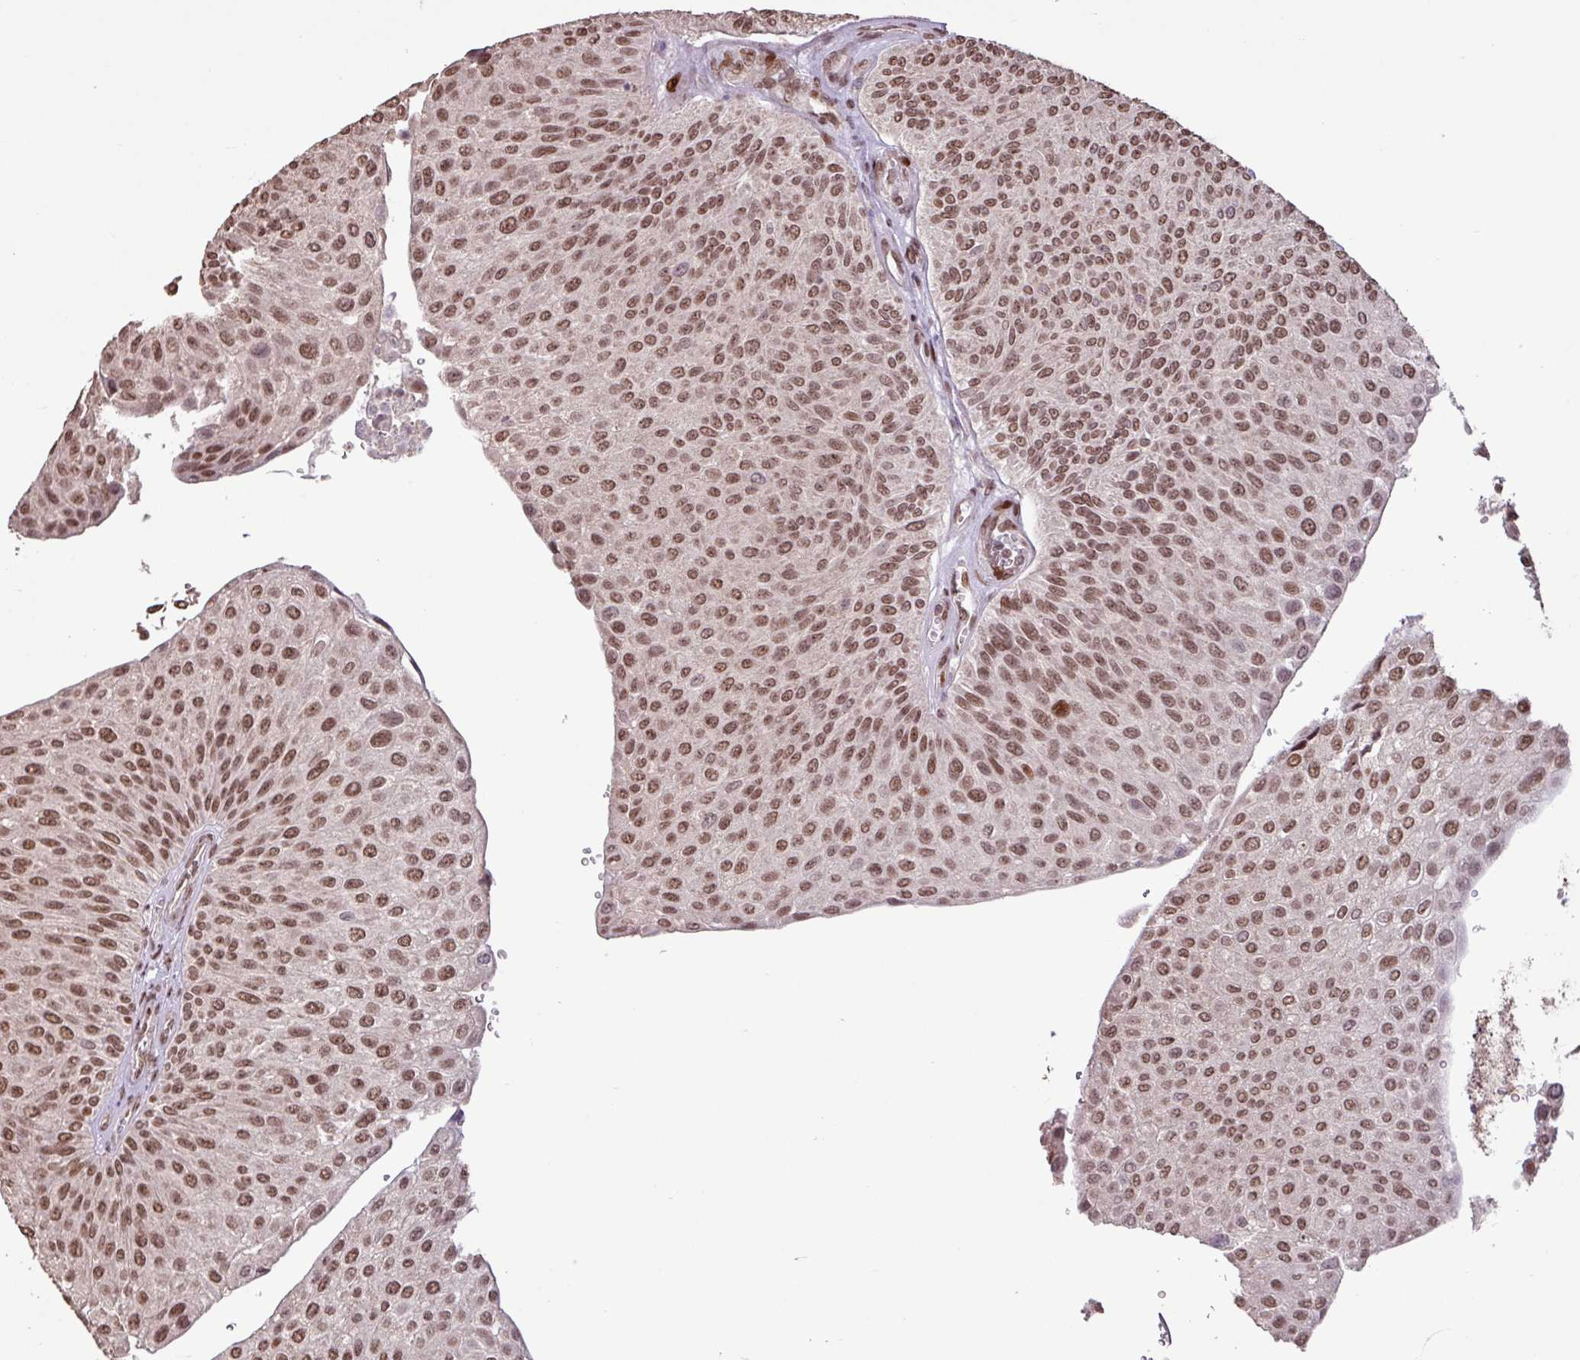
{"staining": {"intensity": "moderate", "quantity": ">75%", "location": "nuclear"}, "tissue": "urothelial cancer", "cell_type": "Tumor cells", "image_type": "cancer", "snomed": [{"axis": "morphology", "description": "Urothelial carcinoma, NOS"}, {"axis": "topography", "description": "Urinary bladder"}], "caption": "Immunohistochemistry (IHC) staining of urothelial cancer, which demonstrates medium levels of moderate nuclear expression in about >75% of tumor cells indicating moderate nuclear protein expression. The staining was performed using DAB (3,3'-diaminobenzidine) (brown) for protein detection and nuclei were counterstained in hematoxylin (blue).", "gene": "ZNF709", "patient": {"sex": "male", "age": 67}}